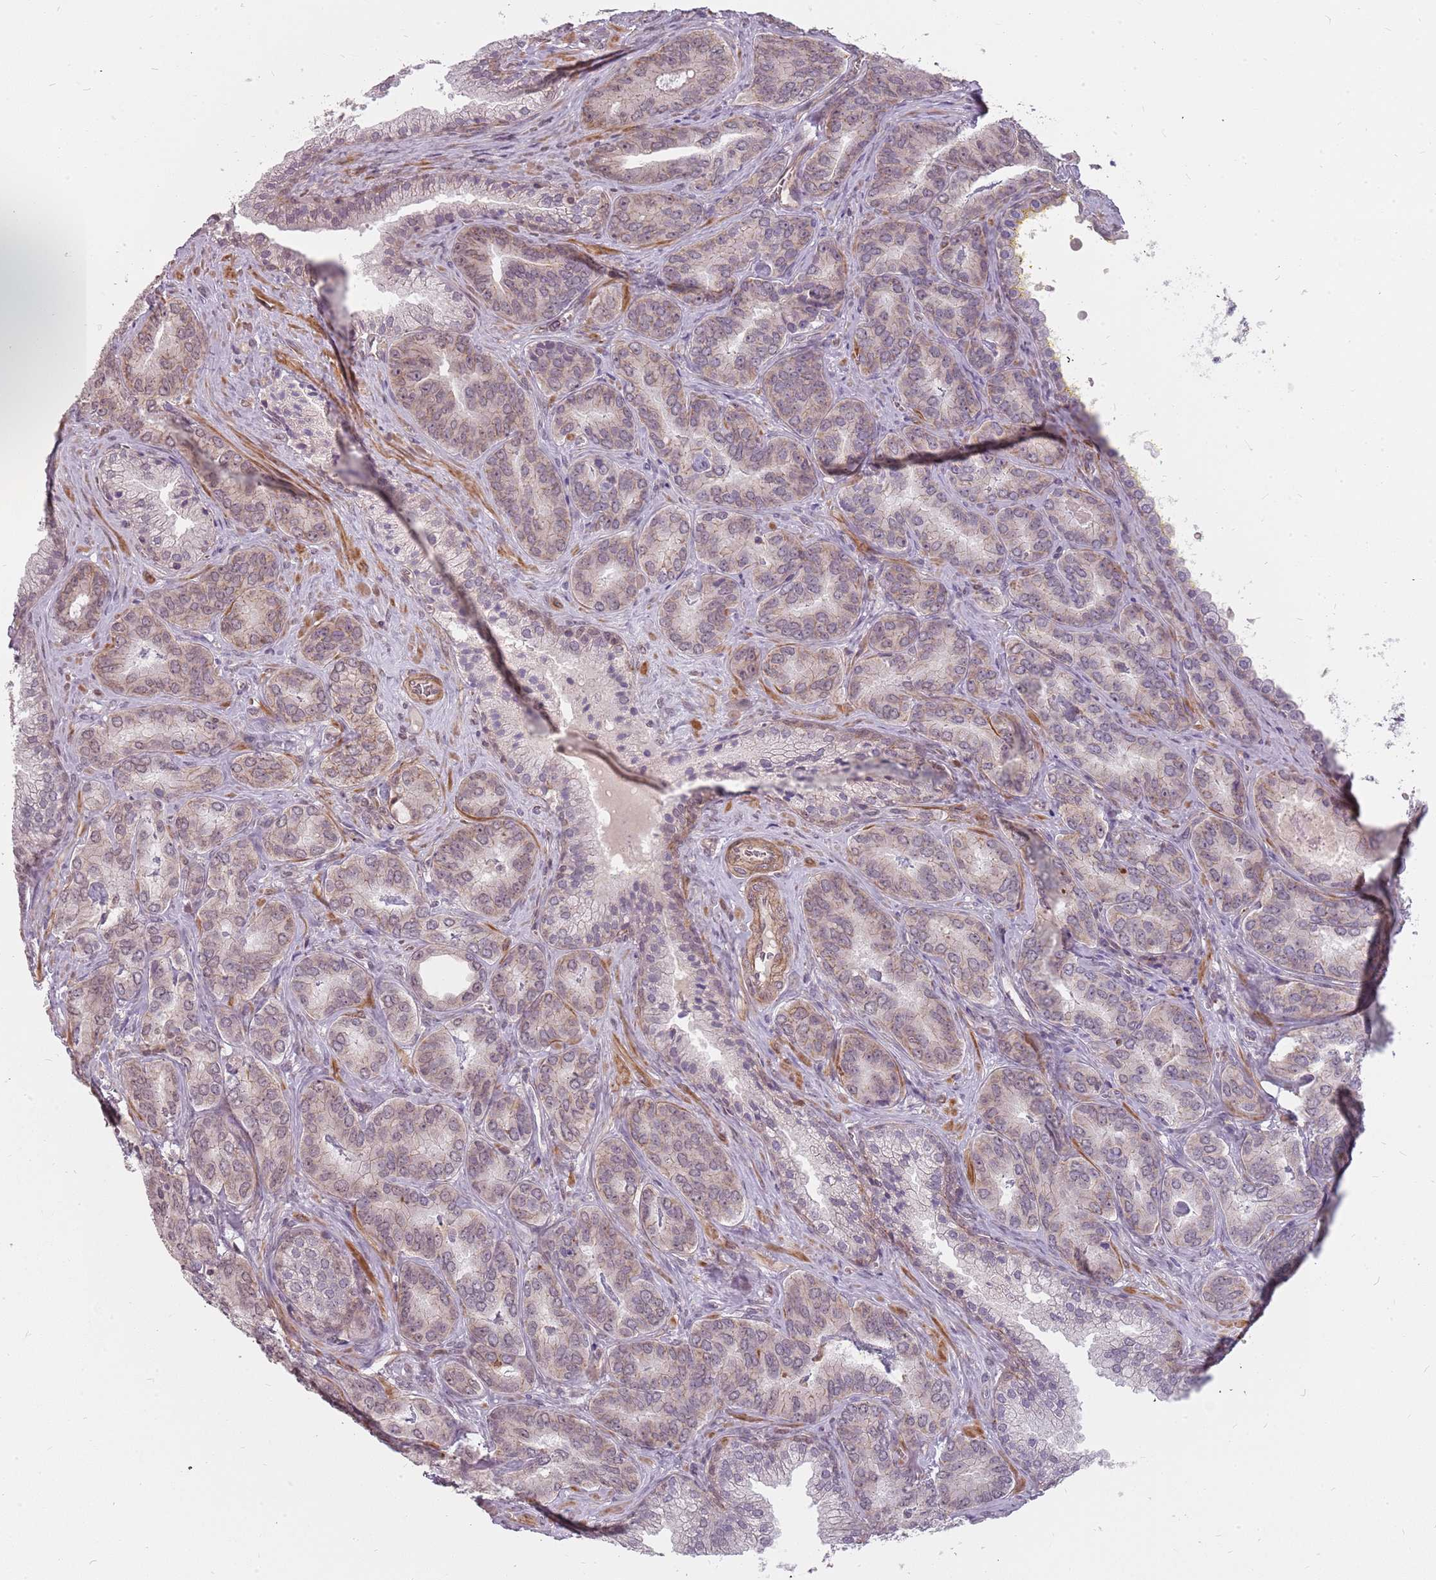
{"staining": {"intensity": "moderate", "quantity": "<25%", "location": "cytoplasmic/membranous"}, "tissue": "prostate cancer", "cell_type": "Tumor cells", "image_type": "cancer", "snomed": [{"axis": "morphology", "description": "Adenocarcinoma, High grade"}, {"axis": "topography", "description": "Prostate"}], "caption": "Human prostate cancer stained with a protein marker reveals moderate staining in tumor cells.", "gene": "PPP1R14C", "patient": {"sex": "male", "age": 72}}